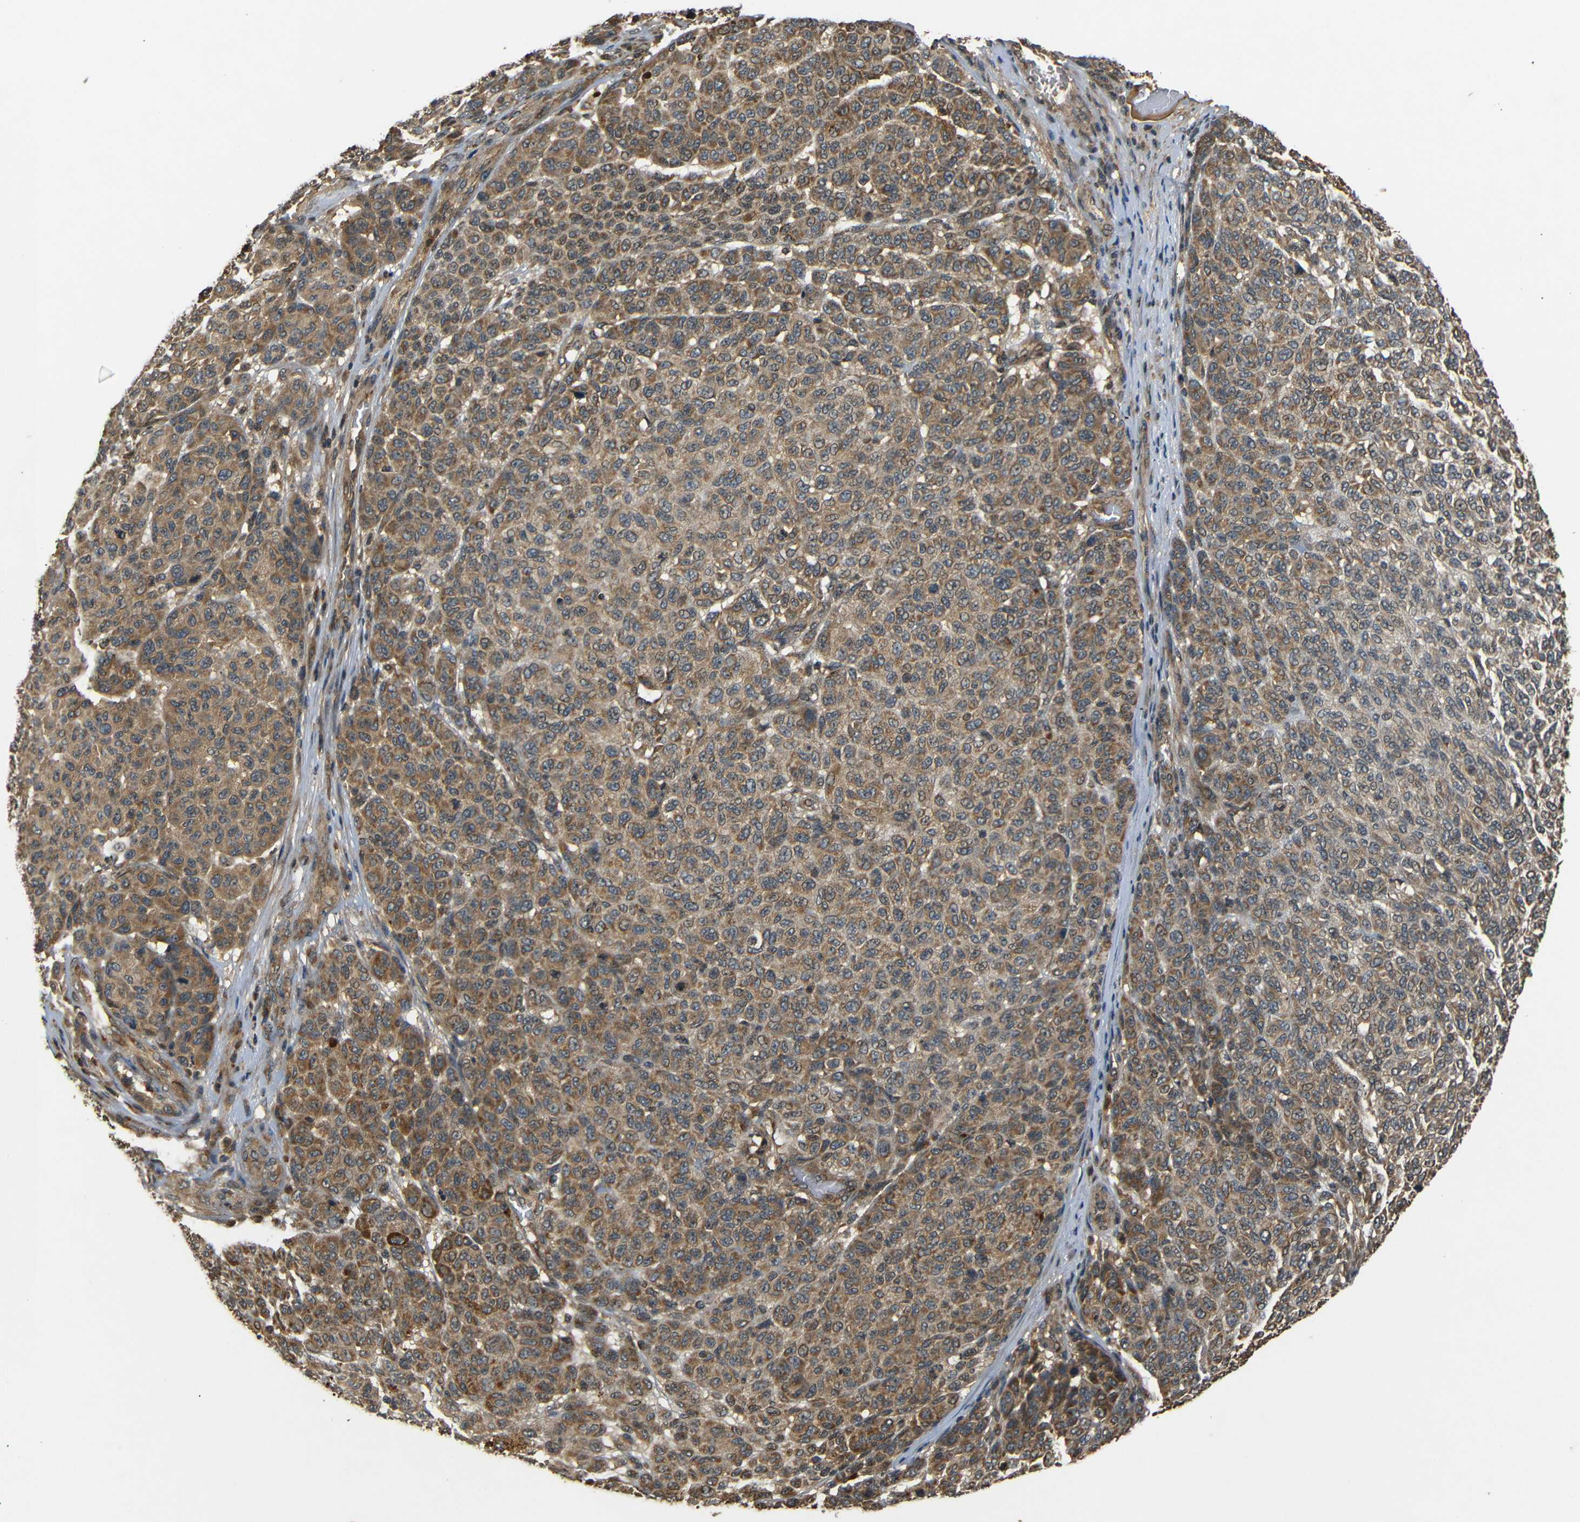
{"staining": {"intensity": "moderate", "quantity": ">75%", "location": "cytoplasmic/membranous"}, "tissue": "melanoma", "cell_type": "Tumor cells", "image_type": "cancer", "snomed": [{"axis": "morphology", "description": "Malignant melanoma, NOS"}, {"axis": "topography", "description": "Skin"}], "caption": "Immunohistochemical staining of human melanoma reveals moderate cytoplasmic/membranous protein expression in approximately >75% of tumor cells. The staining was performed using DAB, with brown indicating positive protein expression. Nuclei are stained blue with hematoxylin.", "gene": "TANK", "patient": {"sex": "male", "age": 59}}